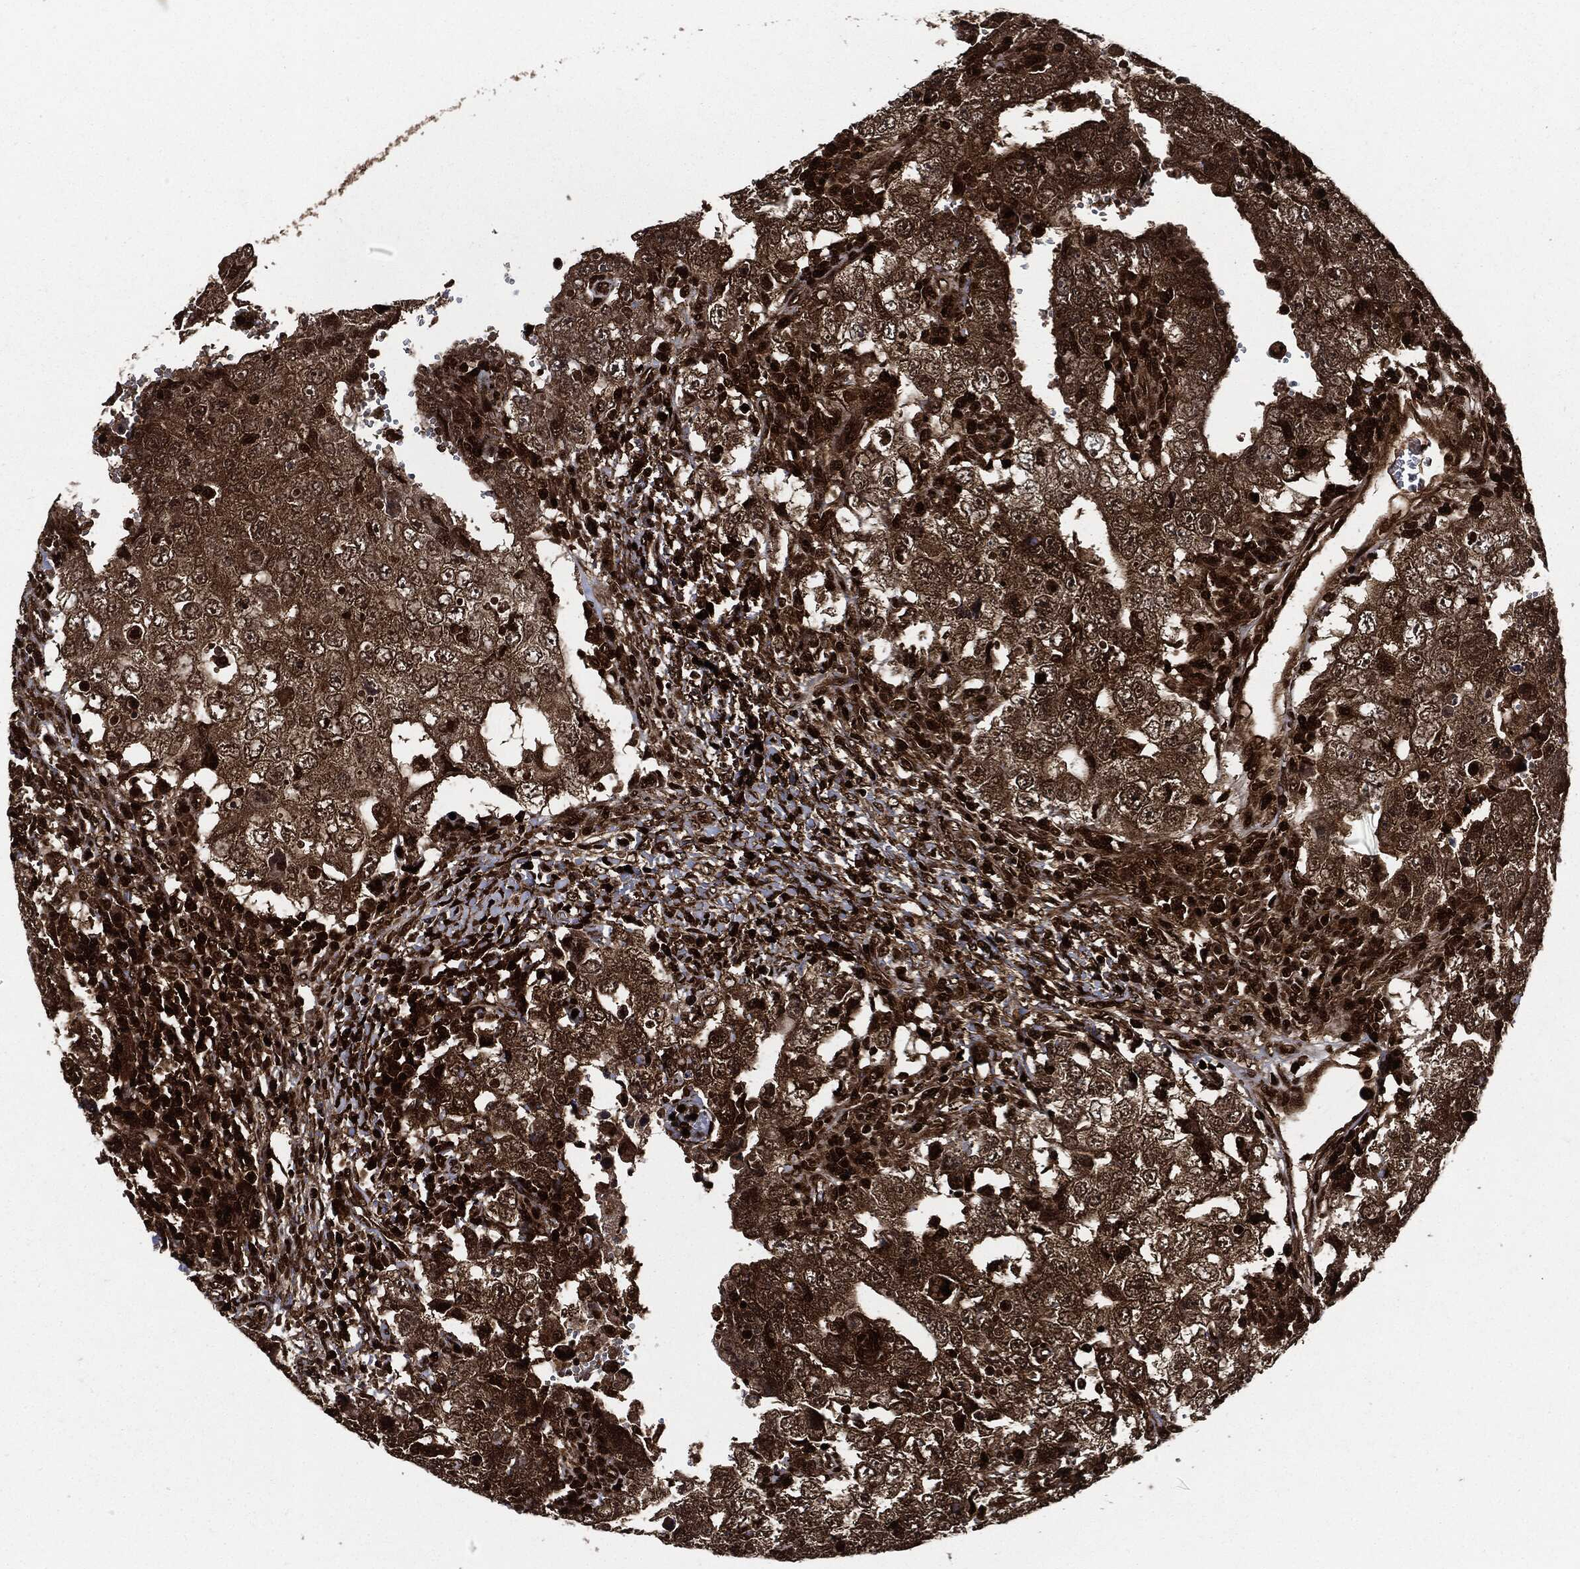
{"staining": {"intensity": "moderate", "quantity": ">75%", "location": "cytoplasmic/membranous"}, "tissue": "testis cancer", "cell_type": "Tumor cells", "image_type": "cancer", "snomed": [{"axis": "morphology", "description": "Carcinoma, Embryonal, NOS"}, {"axis": "topography", "description": "Testis"}], "caption": "Protein expression analysis of human embryonal carcinoma (testis) reveals moderate cytoplasmic/membranous staining in approximately >75% of tumor cells.", "gene": "YWHAB", "patient": {"sex": "male", "age": 26}}